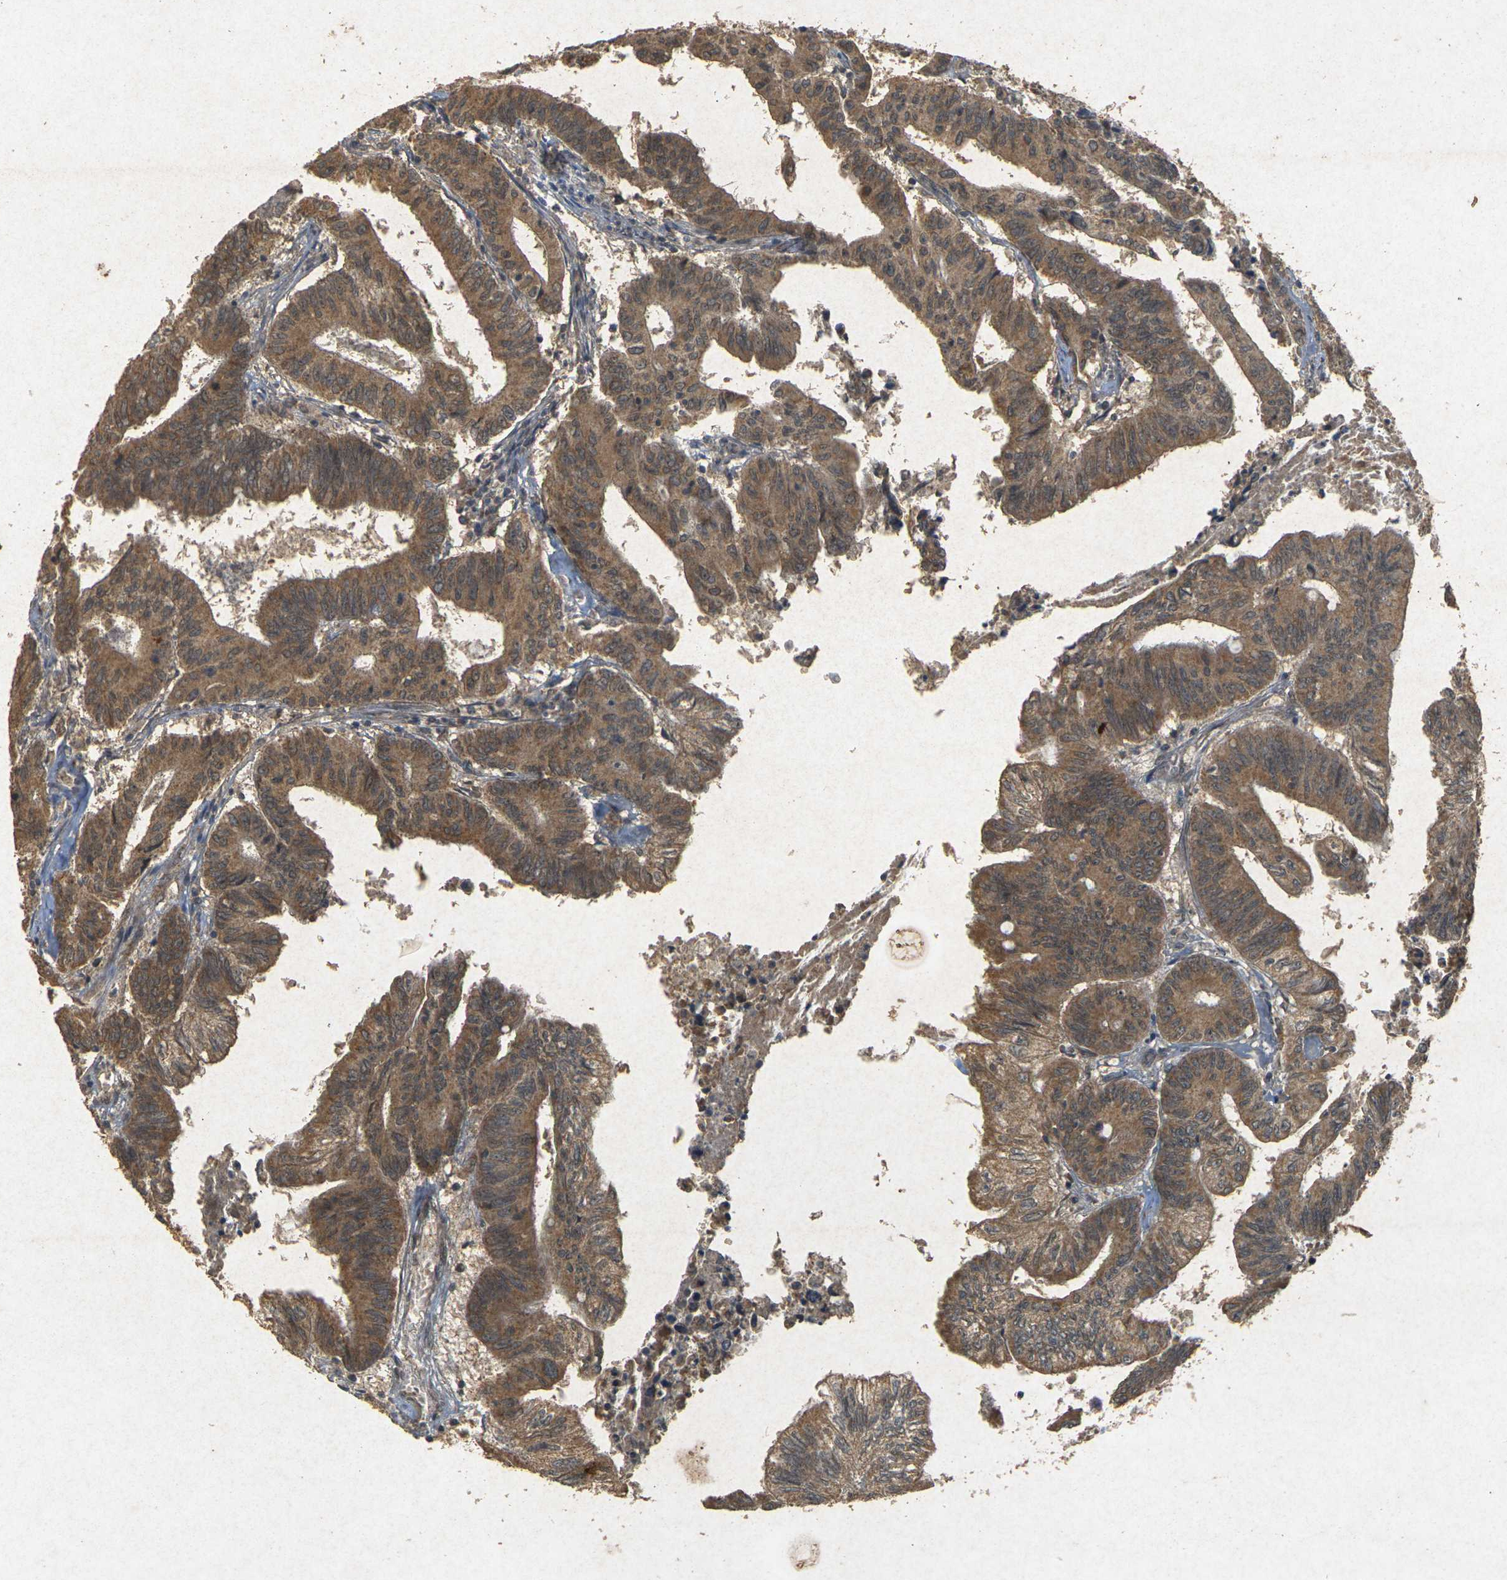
{"staining": {"intensity": "moderate", "quantity": ">75%", "location": "cytoplasmic/membranous"}, "tissue": "colorectal cancer", "cell_type": "Tumor cells", "image_type": "cancer", "snomed": [{"axis": "morphology", "description": "Adenocarcinoma, NOS"}, {"axis": "topography", "description": "Colon"}], "caption": "Human adenocarcinoma (colorectal) stained for a protein (brown) displays moderate cytoplasmic/membranous positive staining in about >75% of tumor cells.", "gene": "ERN1", "patient": {"sex": "male", "age": 45}}